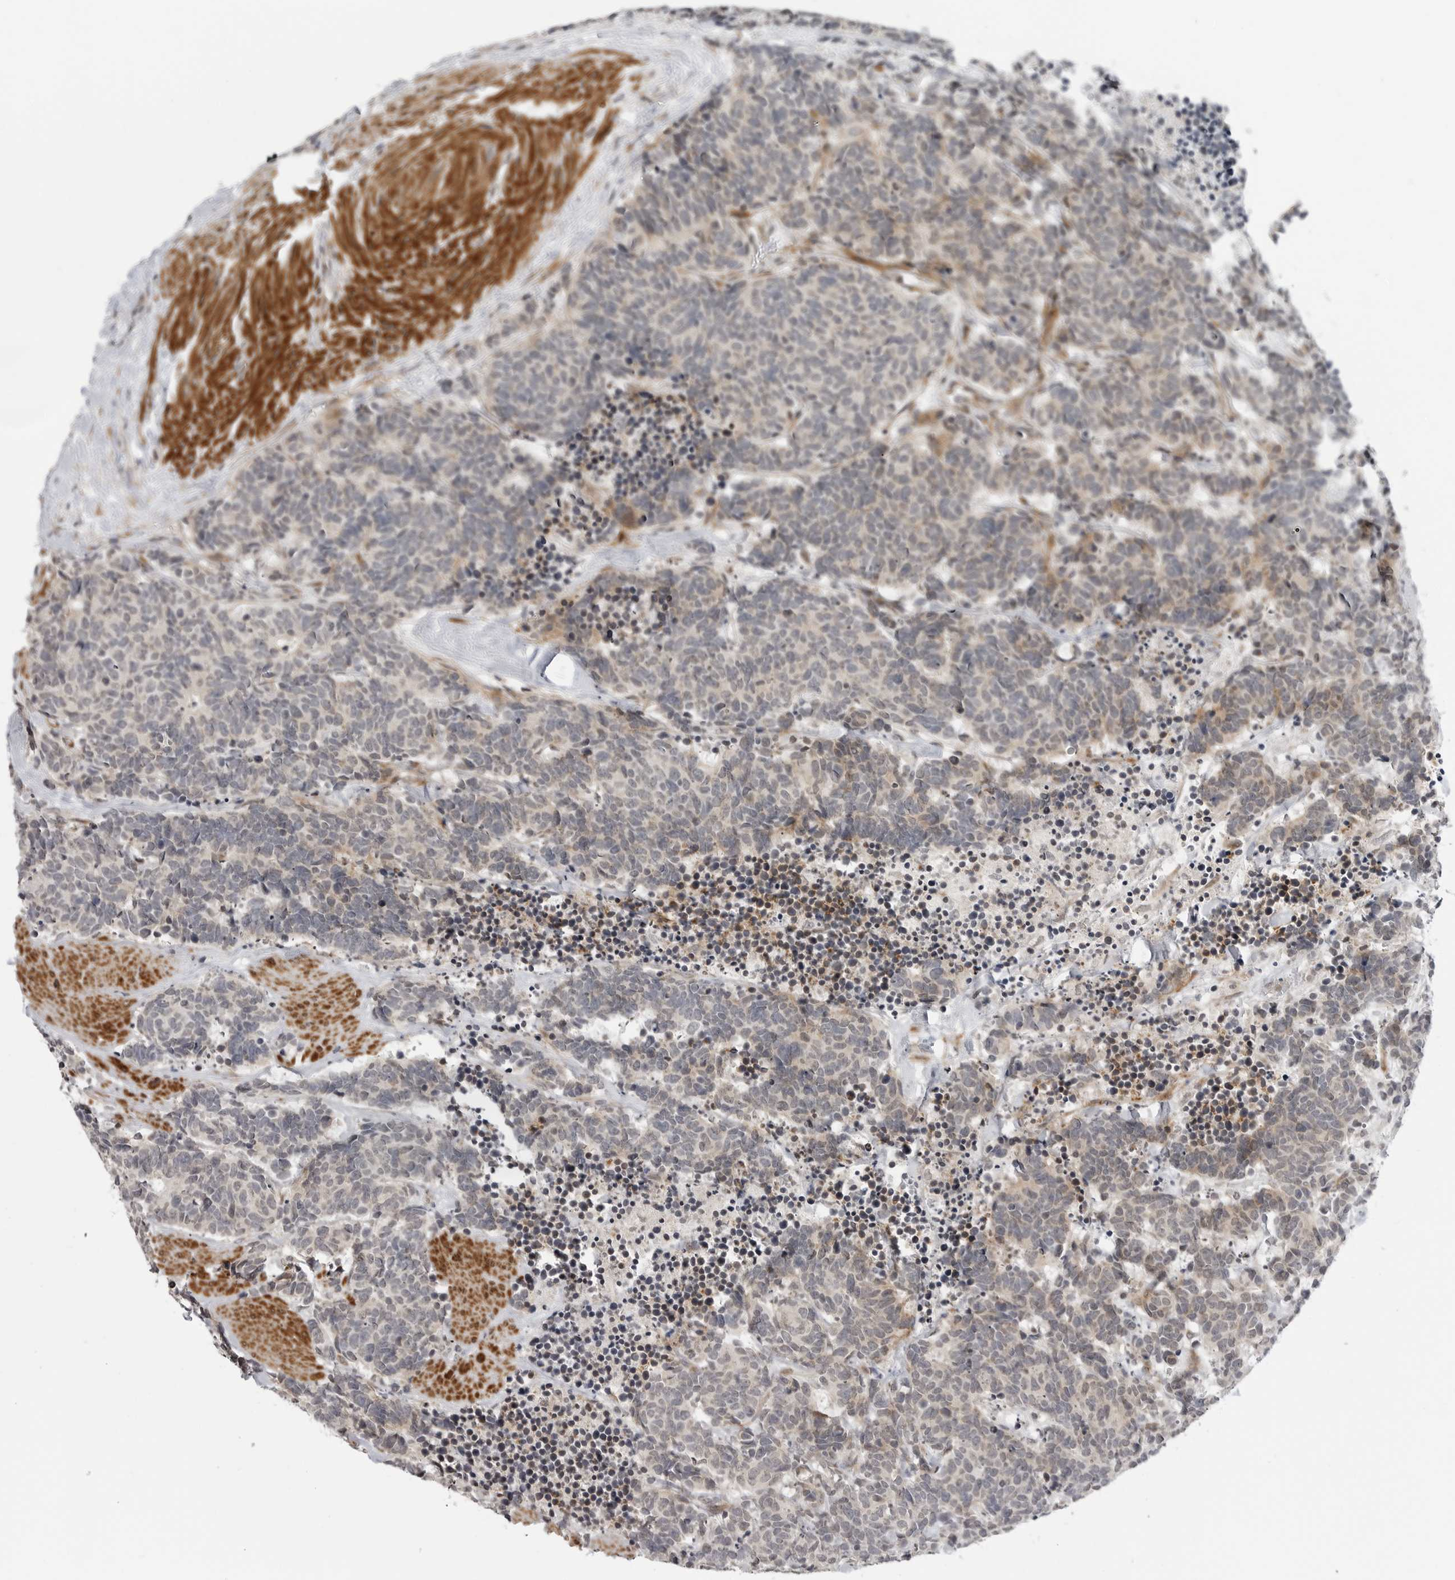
{"staining": {"intensity": "weak", "quantity": "<25%", "location": "cytoplasmic/membranous"}, "tissue": "carcinoid", "cell_type": "Tumor cells", "image_type": "cancer", "snomed": [{"axis": "morphology", "description": "Carcinoma, NOS"}, {"axis": "morphology", "description": "Carcinoid, malignant, NOS"}, {"axis": "topography", "description": "Urinary bladder"}], "caption": "DAB immunohistochemical staining of carcinoid (malignant) shows no significant expression in tumor cells.", "gene": "ADAMTS5", "patient": {"sex": "male", "age": 57}}